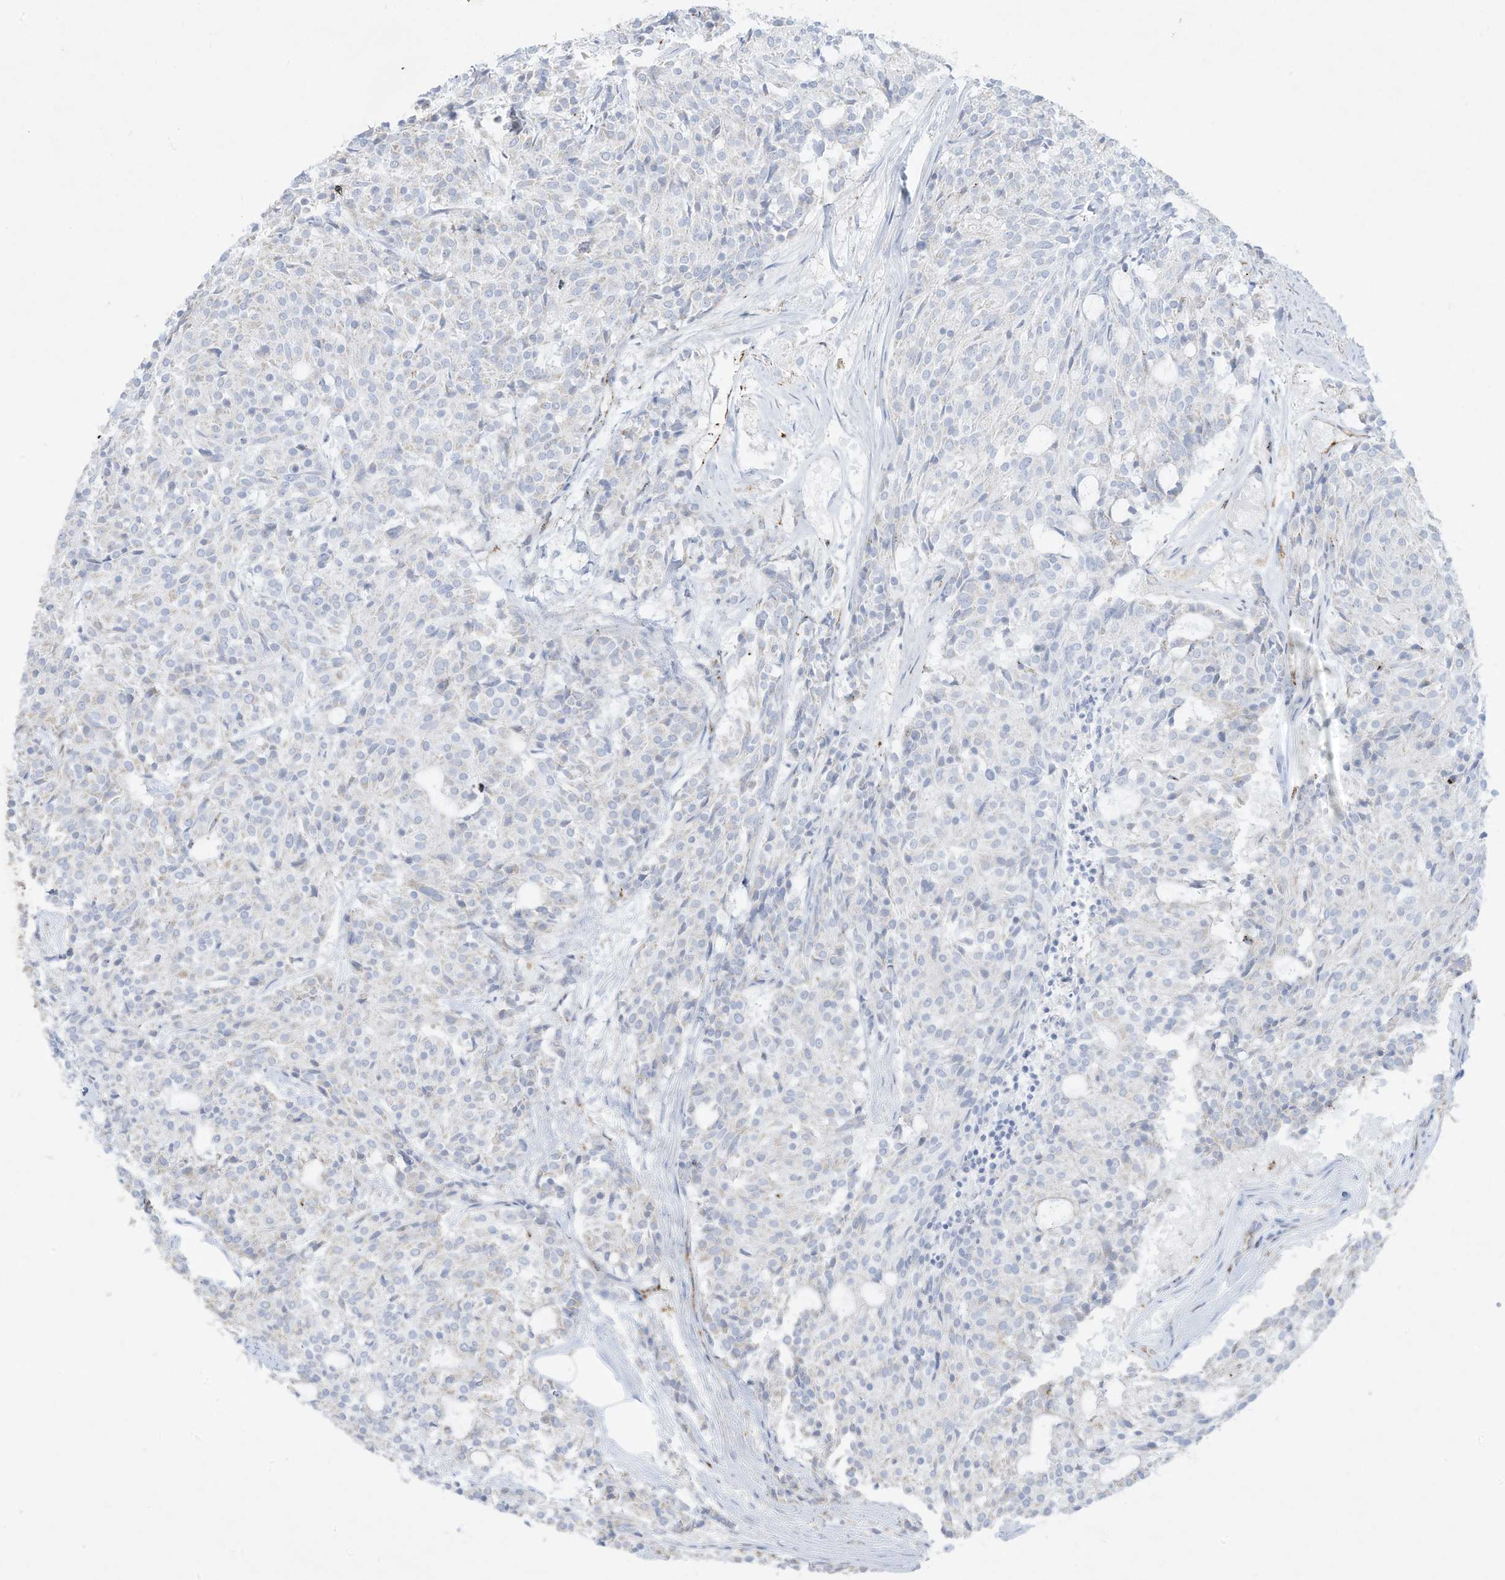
{"staining": {"intensity": "negative", "quantity": "none", "location": "none"}, "tissue": "carcinoid", "cell_type": "Tumor cells", "image_type": "cancer", "snomed": [{"axis": "morphology", "description": "Carcinoid, malignant, NOS"}, {"axis": "topography", "description": "Pancreas"}], "caption": "The histopathology image exhibits no significant staining in tumor cells of carcinoid.", "gene": "THNSL2", "patient": {"sex": "female", "age": 54}}